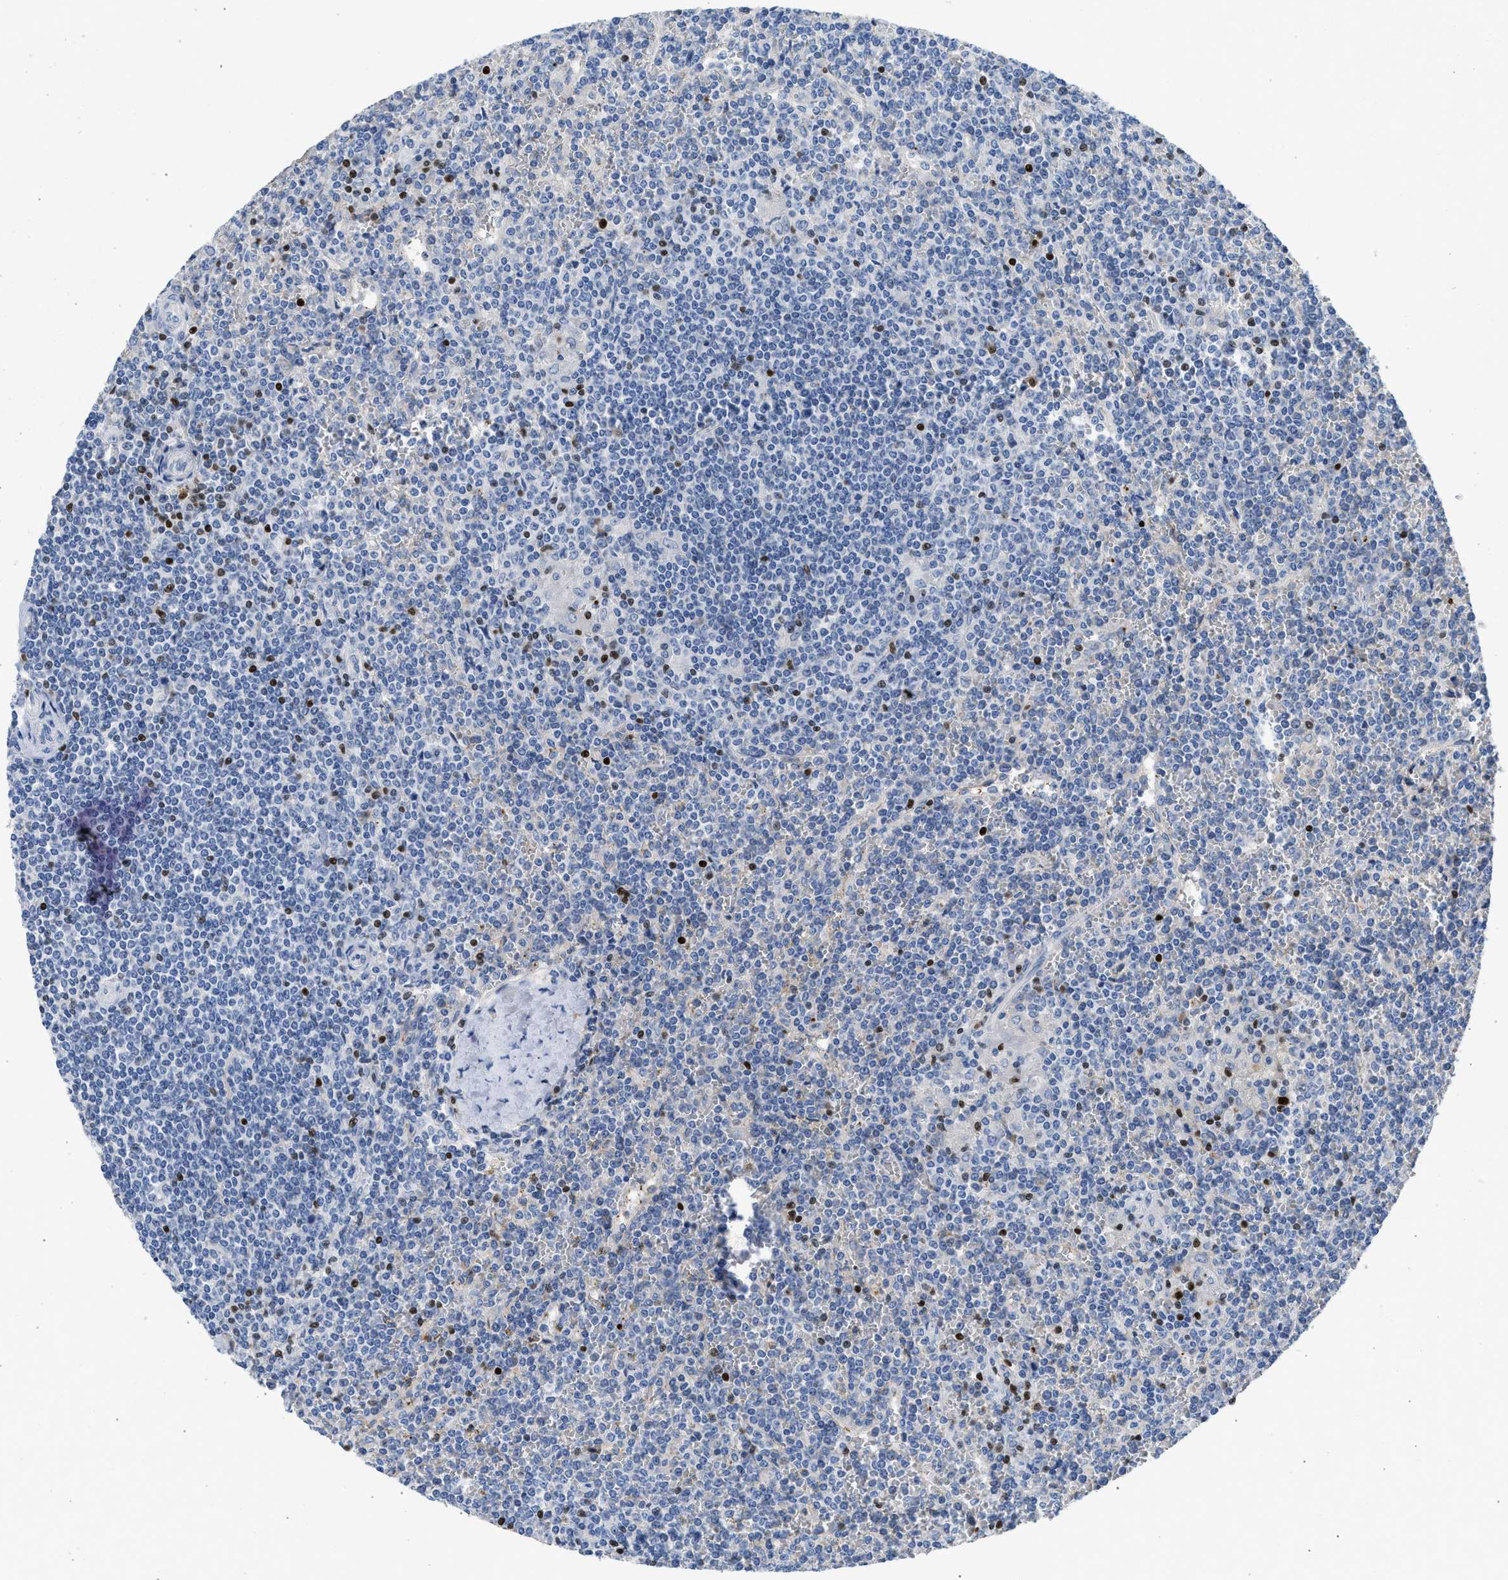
{"staining": {"intensity": "negative", "quantity": "none", "location": "none"}, "tissue": "lymphoma", "cell_type": "Tumor cells", "image_type": "cancer", "snomed": [{"axis": "morphology", "description": "Malignant lymphoma, non-Hodgkin's type, Low grade"}, {"axis": "topography", "description": "Spleen"}], "caption": "High power microscopy histopathology image of an IHC histopathology image of low-grade malignant lymphoma, non-Hodgkin's type, revealing no significant positivity in tumor cells.", "gene": "LEF1", "patient": {"sex": "female", "age": 19}}